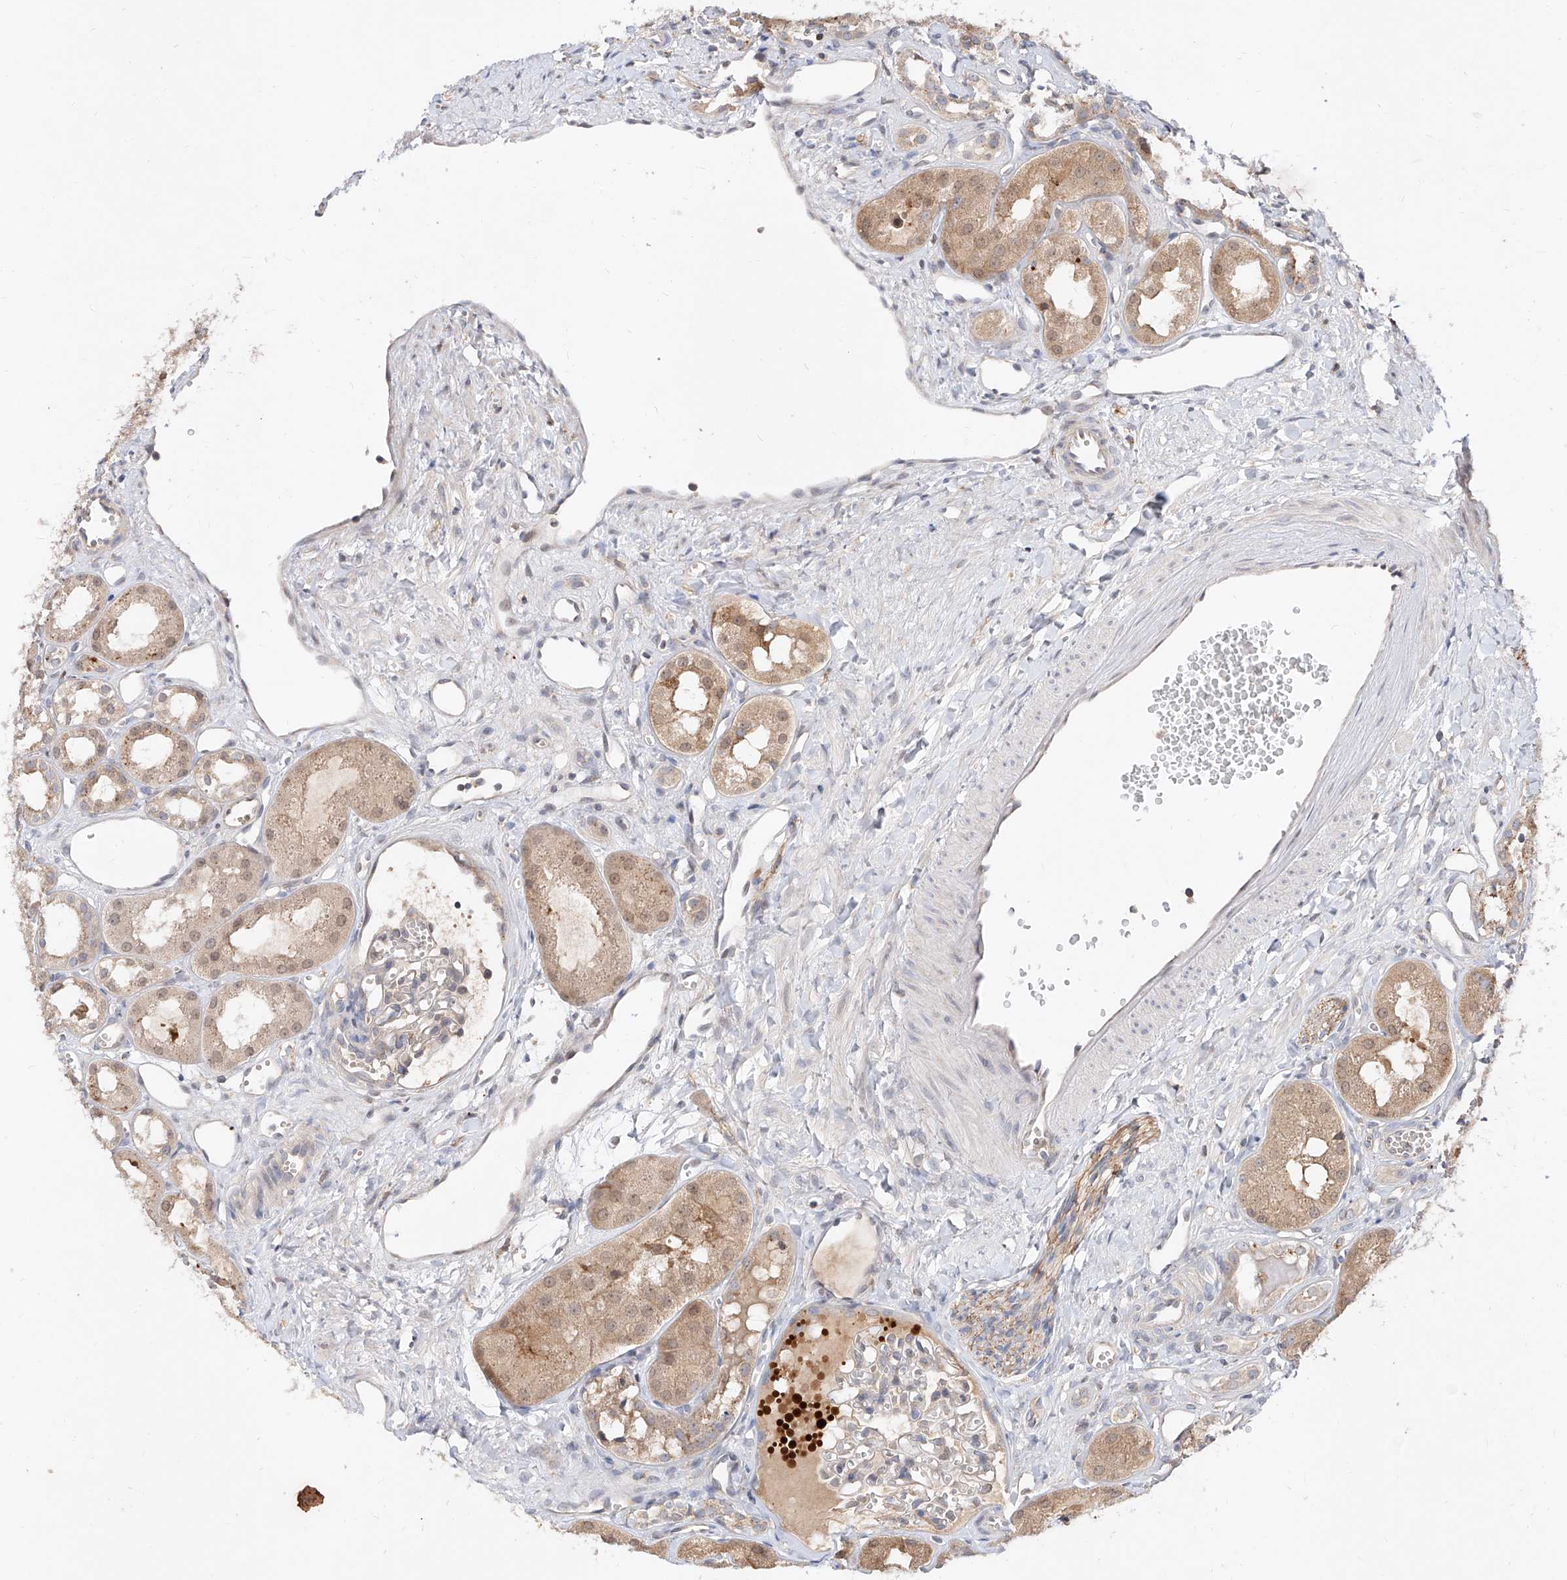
{"staining": {"intensity": "weak", "quantity": "<25%", "location": "nuclear"}, "tissue": "kidney", "cell_type": "Cells in glomeruli", "image_type": "normal", "snomed": [{"axis": "morphology", "description": "Normal tissue, NOS"}, {"axis": "topography", "description": "Kidney"}], "caption": "Immunohistochemistry photomicrograph of normal kidney: human kidney stained with DAB (3,3'-diaminobenzidine) displays no significant protein expression in cells in glomeruli.", "gene": "DIRAS3", "patient": {"sex": "male", "age": 16}}